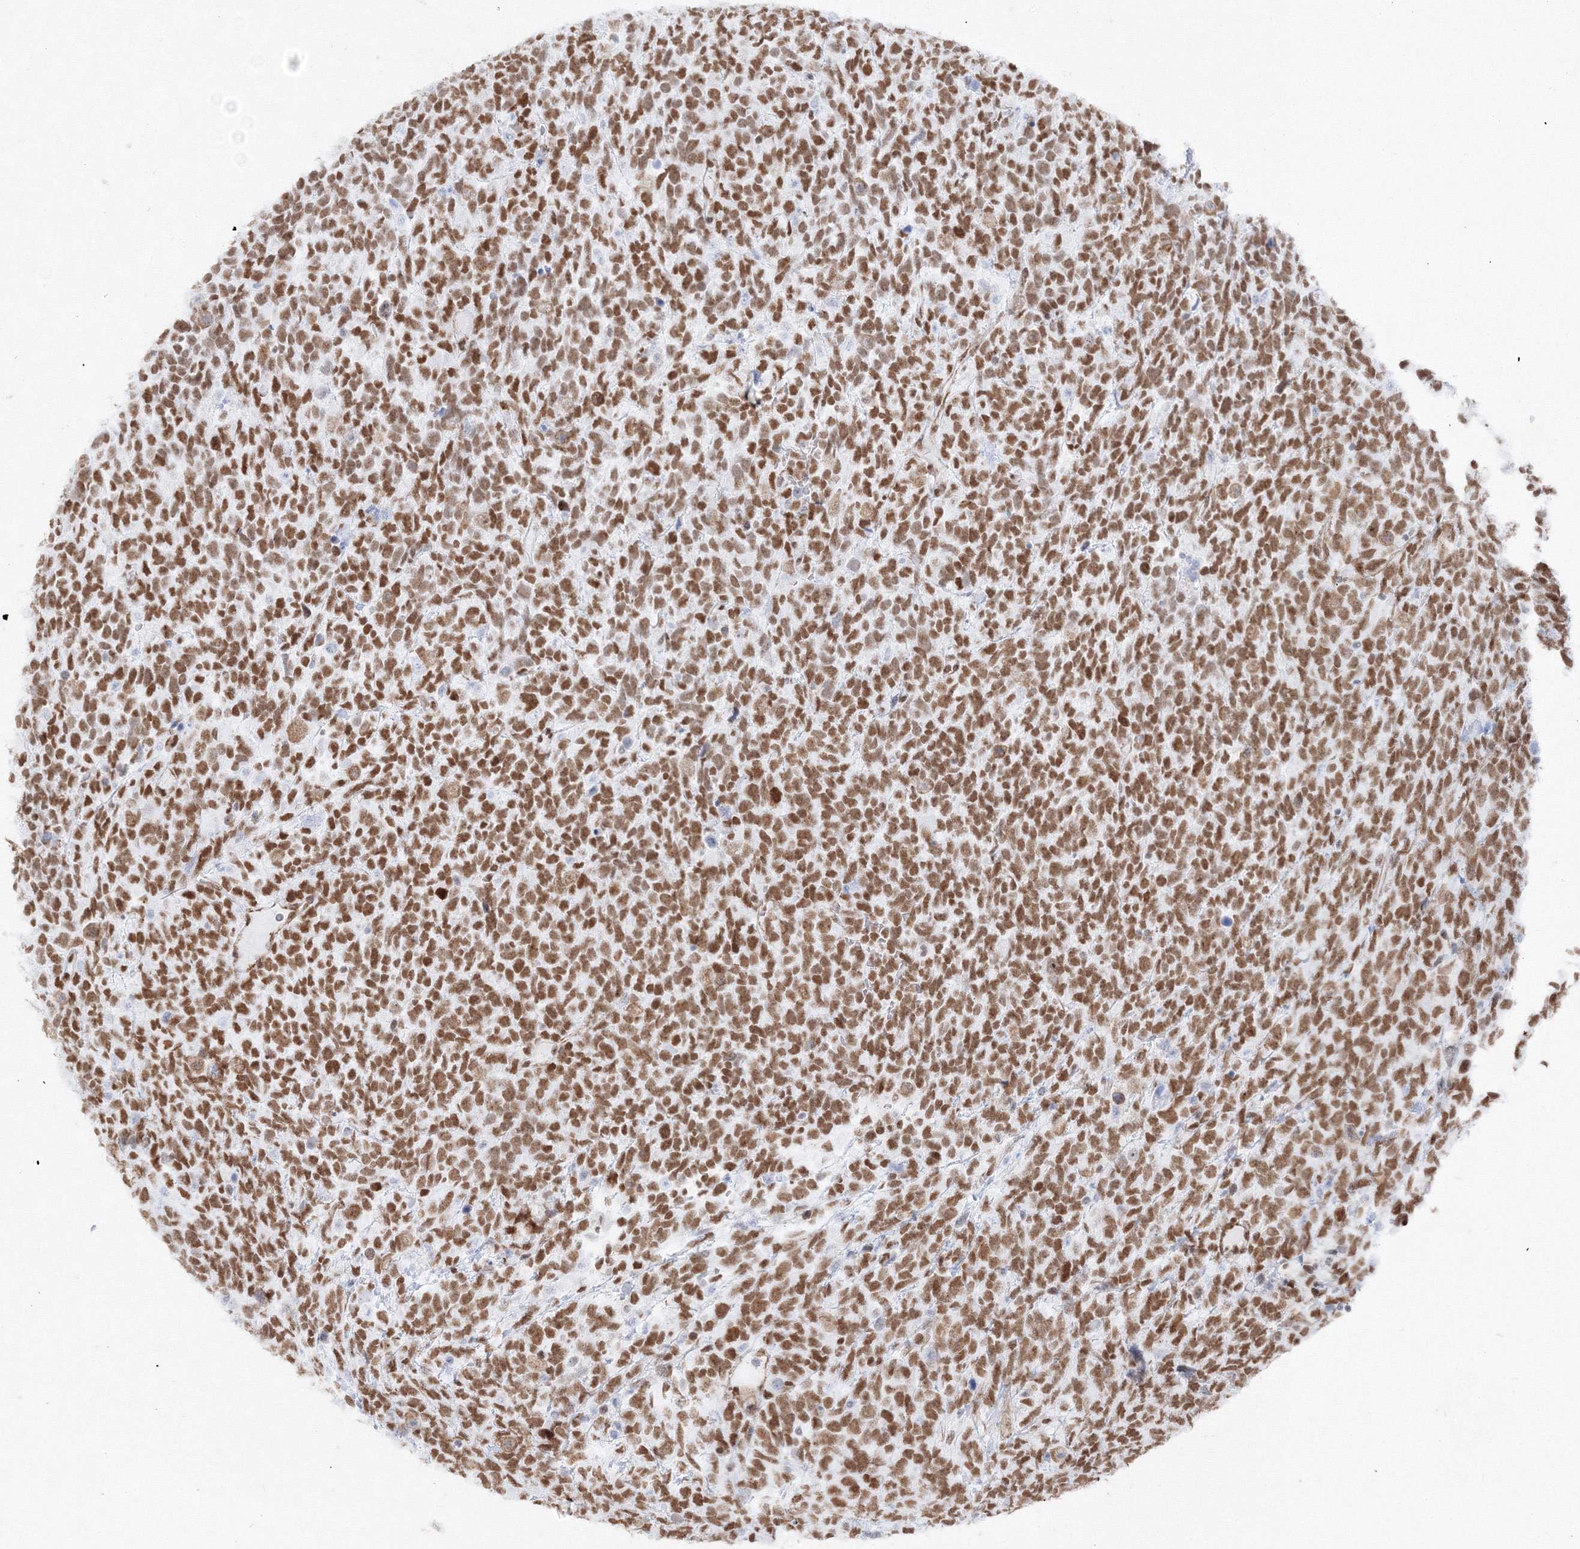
{"staining": {"intensity": "moderate", "quantity": ">75%", "location": "nuclear"}, "tissue": "urothelial cancer", "cell_type": "Tumor cells", "image_type": "cancer", "snomed": [{"axis": "morphology", "description": "Urothelial carcinoma, High grade"}, {"axis": "topography", "description": "Urinary bladder"}], "caption": "Tumor cells reveal medium levels of moderate nuclear staining in approximately >75% of cells in human urothelial cancer.", "gene": "ZNF638", "patient": {"sex": "female", "age": 82}}